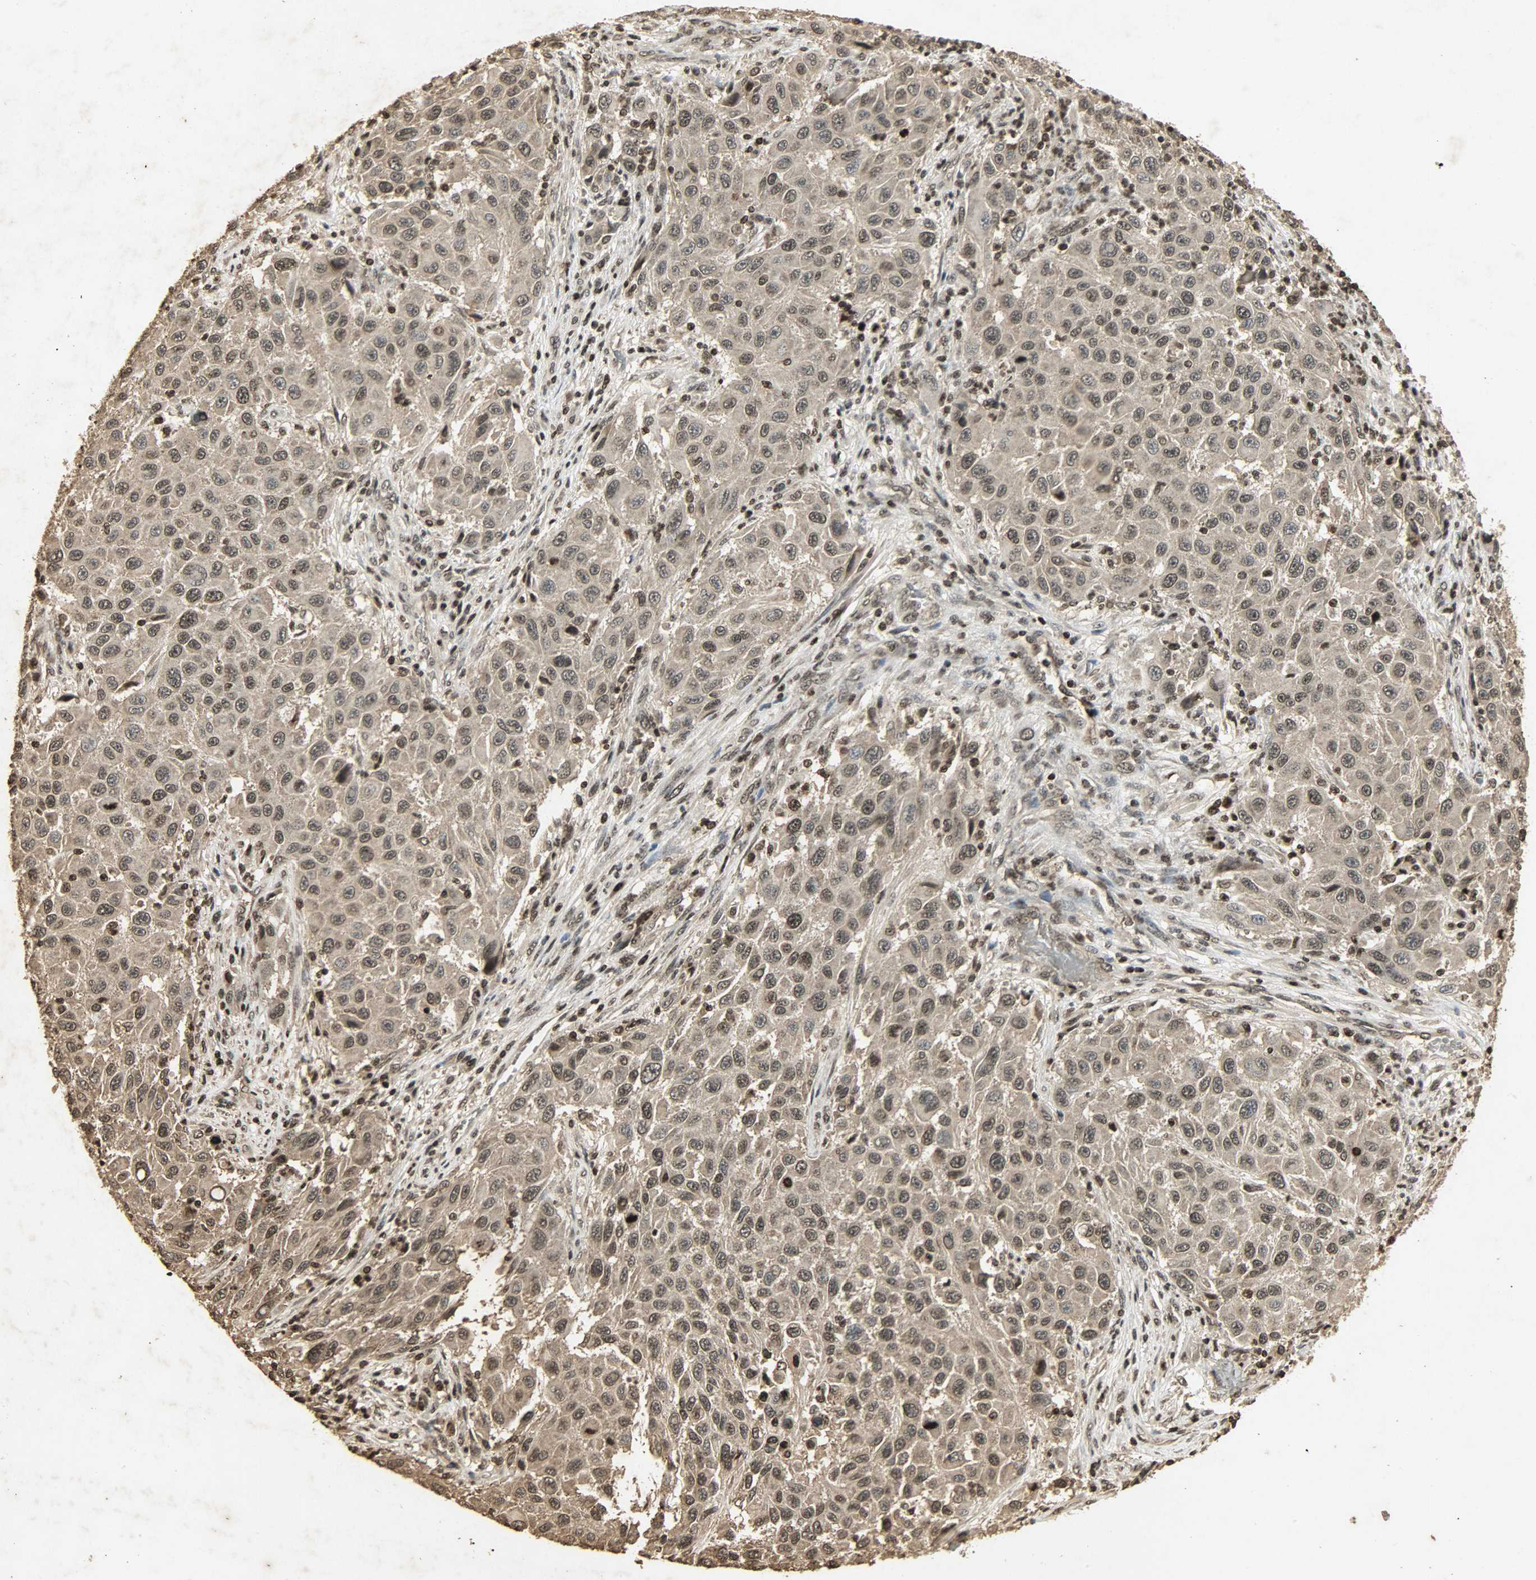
{"staining": {"intensity": "moderate", "quantity": ">75%", "location": "cytoplasmic/membranous,nuclear"}, "tissue": "melanoma", "cell_type": "Tumor cells", "image_type": "cancer", "snomed": [{"axis": "morphology", "description": "Malignant melanoma, Metastatic site"}, {"axis": "topography", "description": "Lymph node"}], "caption": "Brown immunohistochemical staining in human malignant melanoma (metastatic site) shows moderate cytoplasmic/membranous and nuclear expression in about >75% of tumor cells.", "gene": "PPP3R1", "patient": {"sex": "male", "age": 61}}